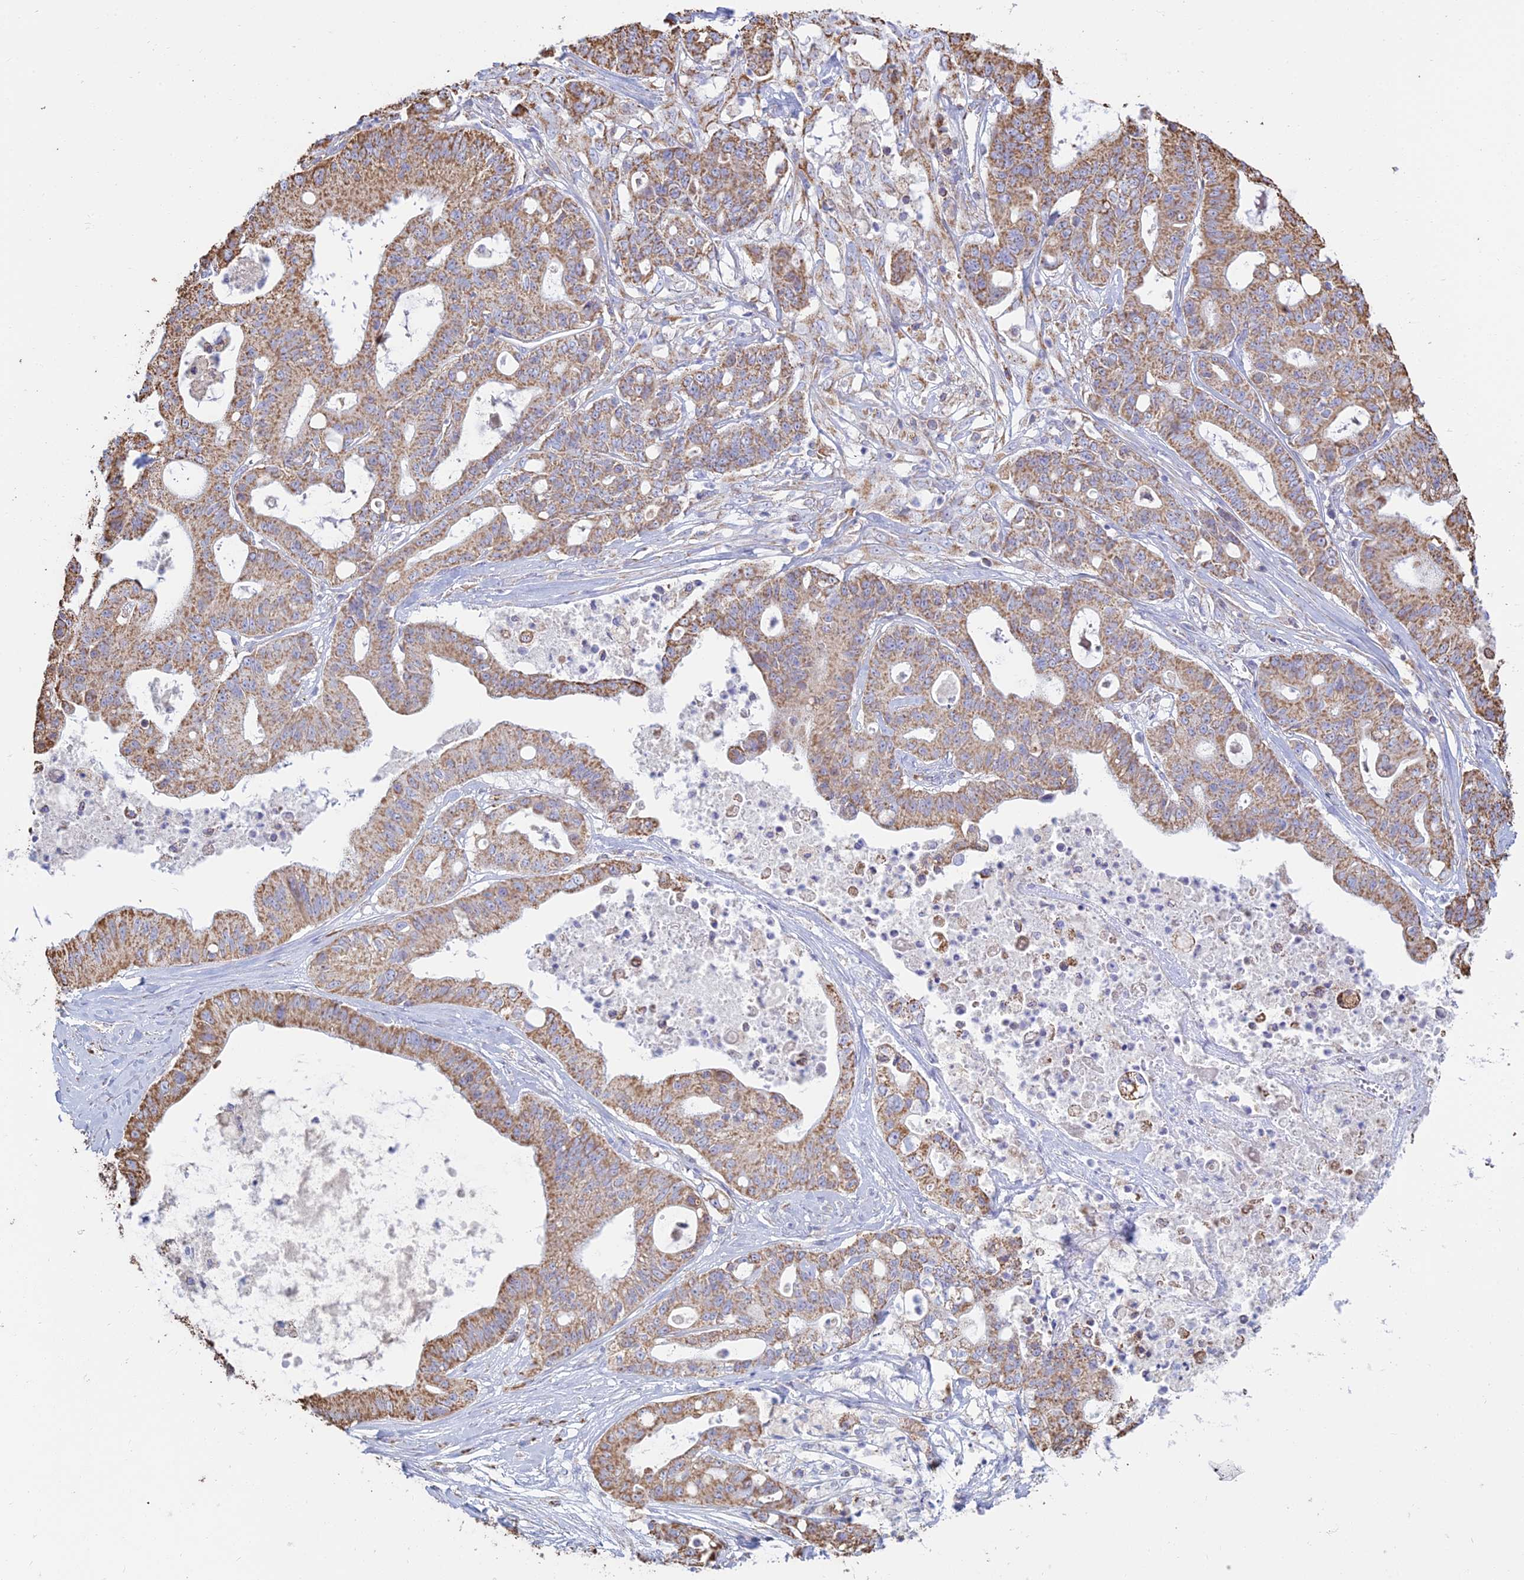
{"staining": {"intensity": "moderate", "quantity": ">75%", "location": "cytoplasmic/membranous"}, "tissue": "ovarian cancer", "cell_type": "Tumor cells", "image_type": "cancer", "snomed": [{"axis": "morphology", "description": "Cystadenocarcinoma, mucinous, NOS"}, {"axis": "topography", "description": "Ovary"}], "caption": "Ovarian cancer was stained to show a protein in brown. There is medium levels of moderate cytoplasmic/membranous staining in approximately >75% of tumor cells.", "gene": "OR2W3", "patient": {"sex": "female", "age": 70}}